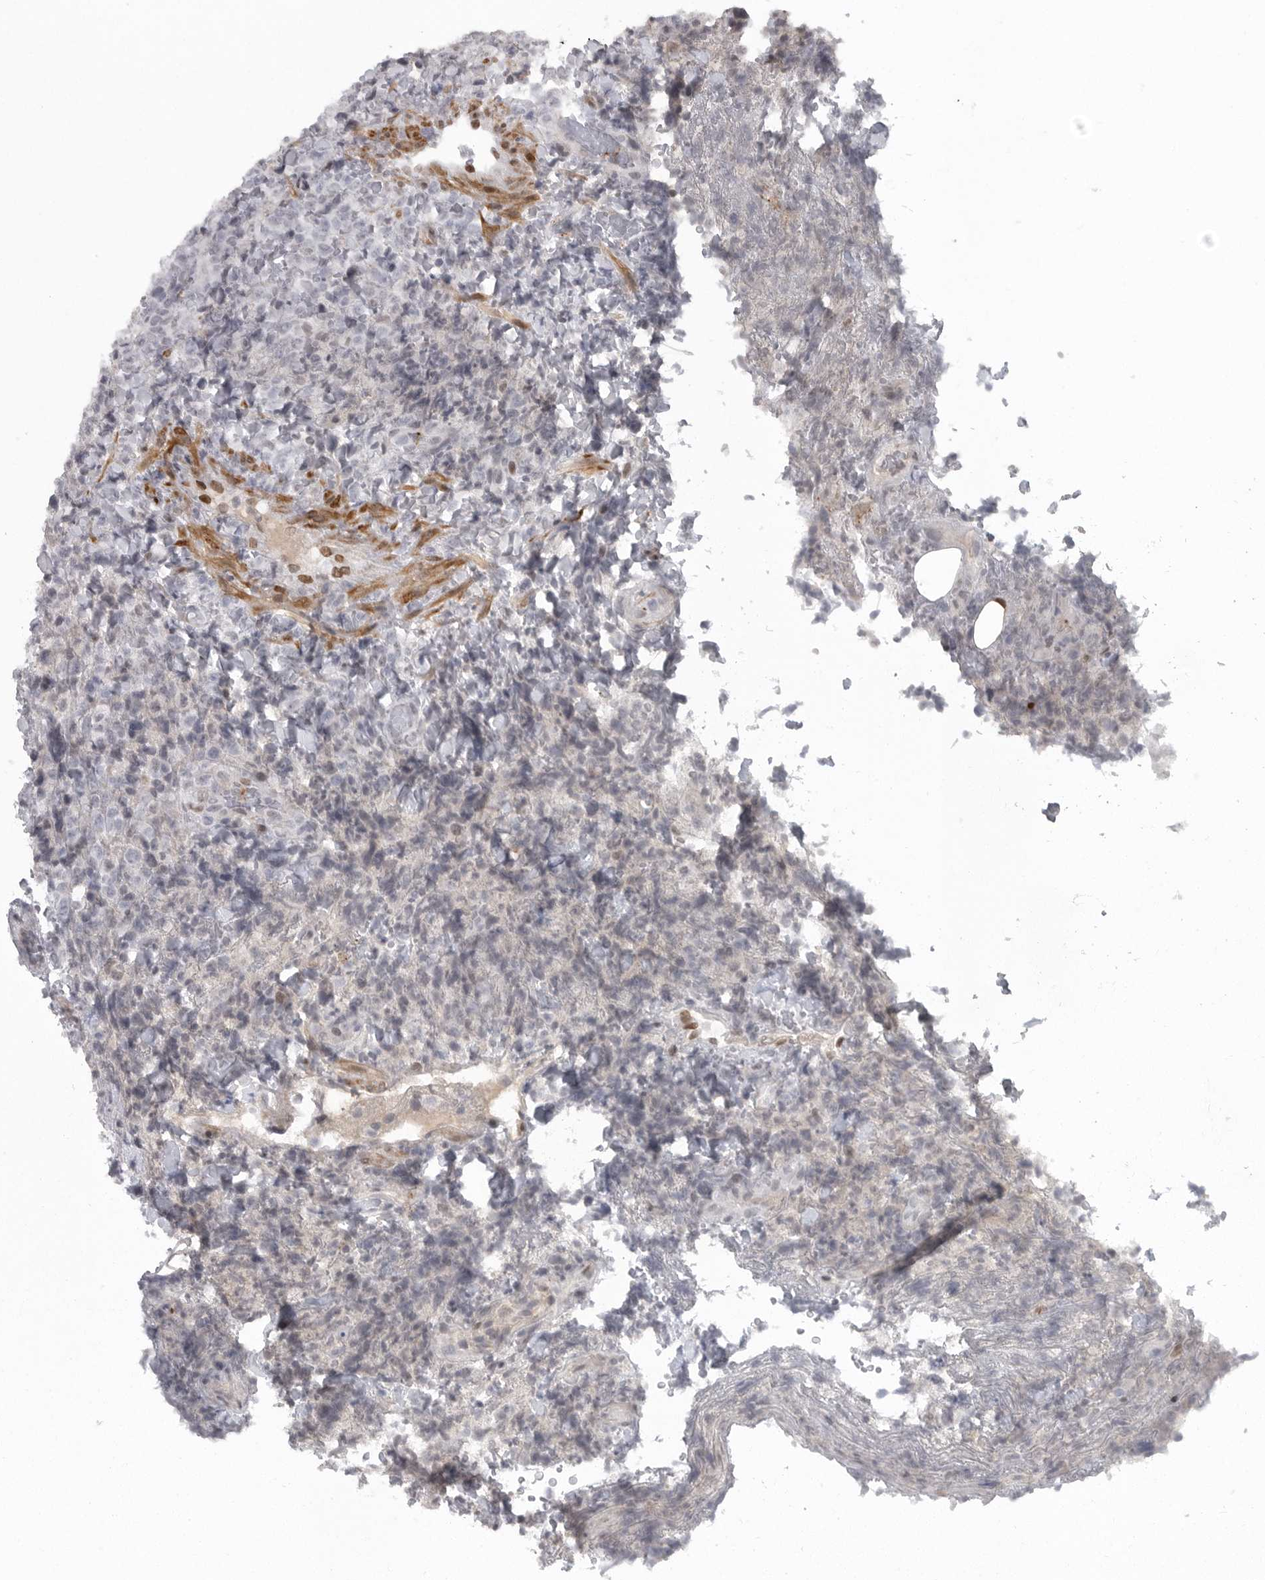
{"staining": {"intensity": "negative", "quantity": "none", "location": "none"}, "tissue": "lymphoma", "cell_type": "Tumor cells", "image_type": "cancer", "snomed": [{"axis": "morphology", "description": "Malignant lymphoma, non-Hodgkin's type, High grade"}, {"axis": "topography", "description": "Lymph node"}], "caption": "Tumor cells are negative for protein expression in human lymphoma.", "gene": "HMGN3", "patient": {"sex": "male", "age": 13}}